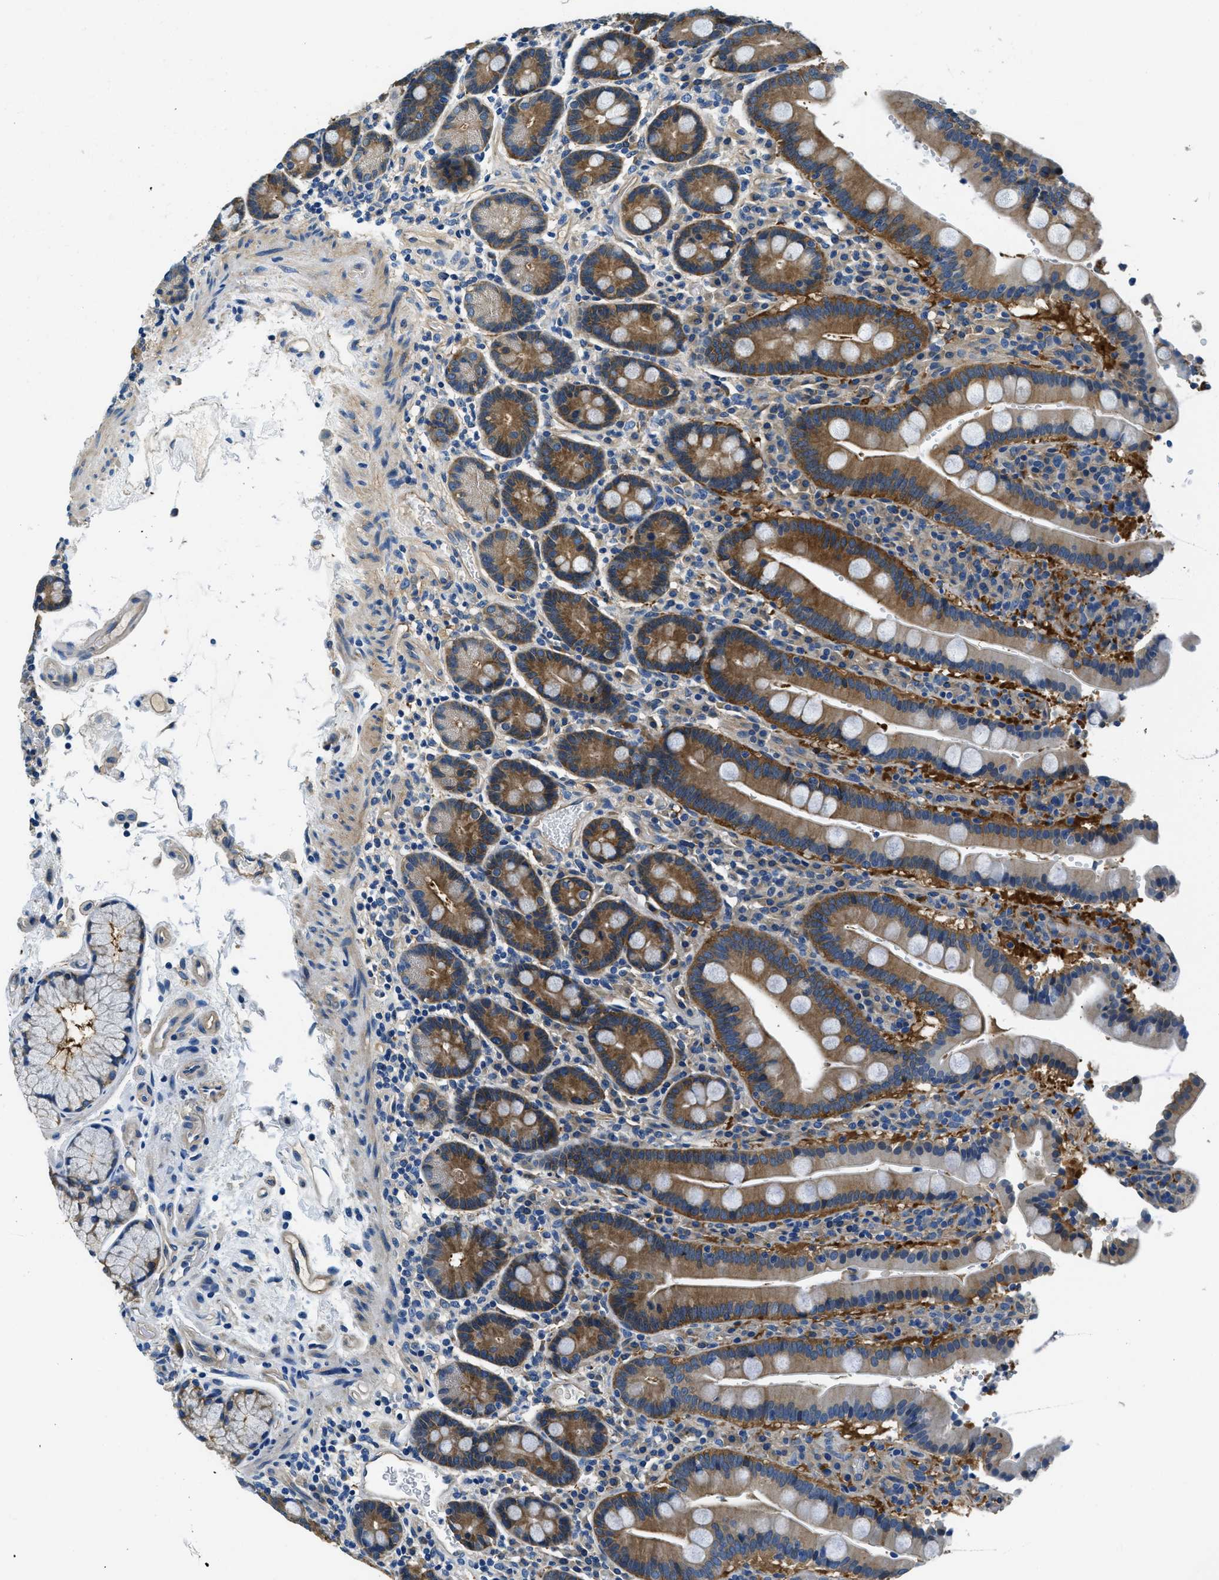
{"staining": {"intensity": "moderate", "quantity": ">75%", "location": "cytoplasmic/membranous"}, "tissue": "duodenum", "cell_type": "Glandular cells", "image_type": "normal", "snomed": [{"axis": "morphology", "description": "Normal tissue, NOS"}, {"axis": "topography", "description": "Small intestine, NOS"}], "caption": "The histopathology image exhibits immunohistochemical staining of benign duodenum. There is moderate cytoplasmic/membranous staining is identified in approximately >75% of glandular cells.", "gene": "TWF1", "patient": {"sex": "female", "age": 71}}